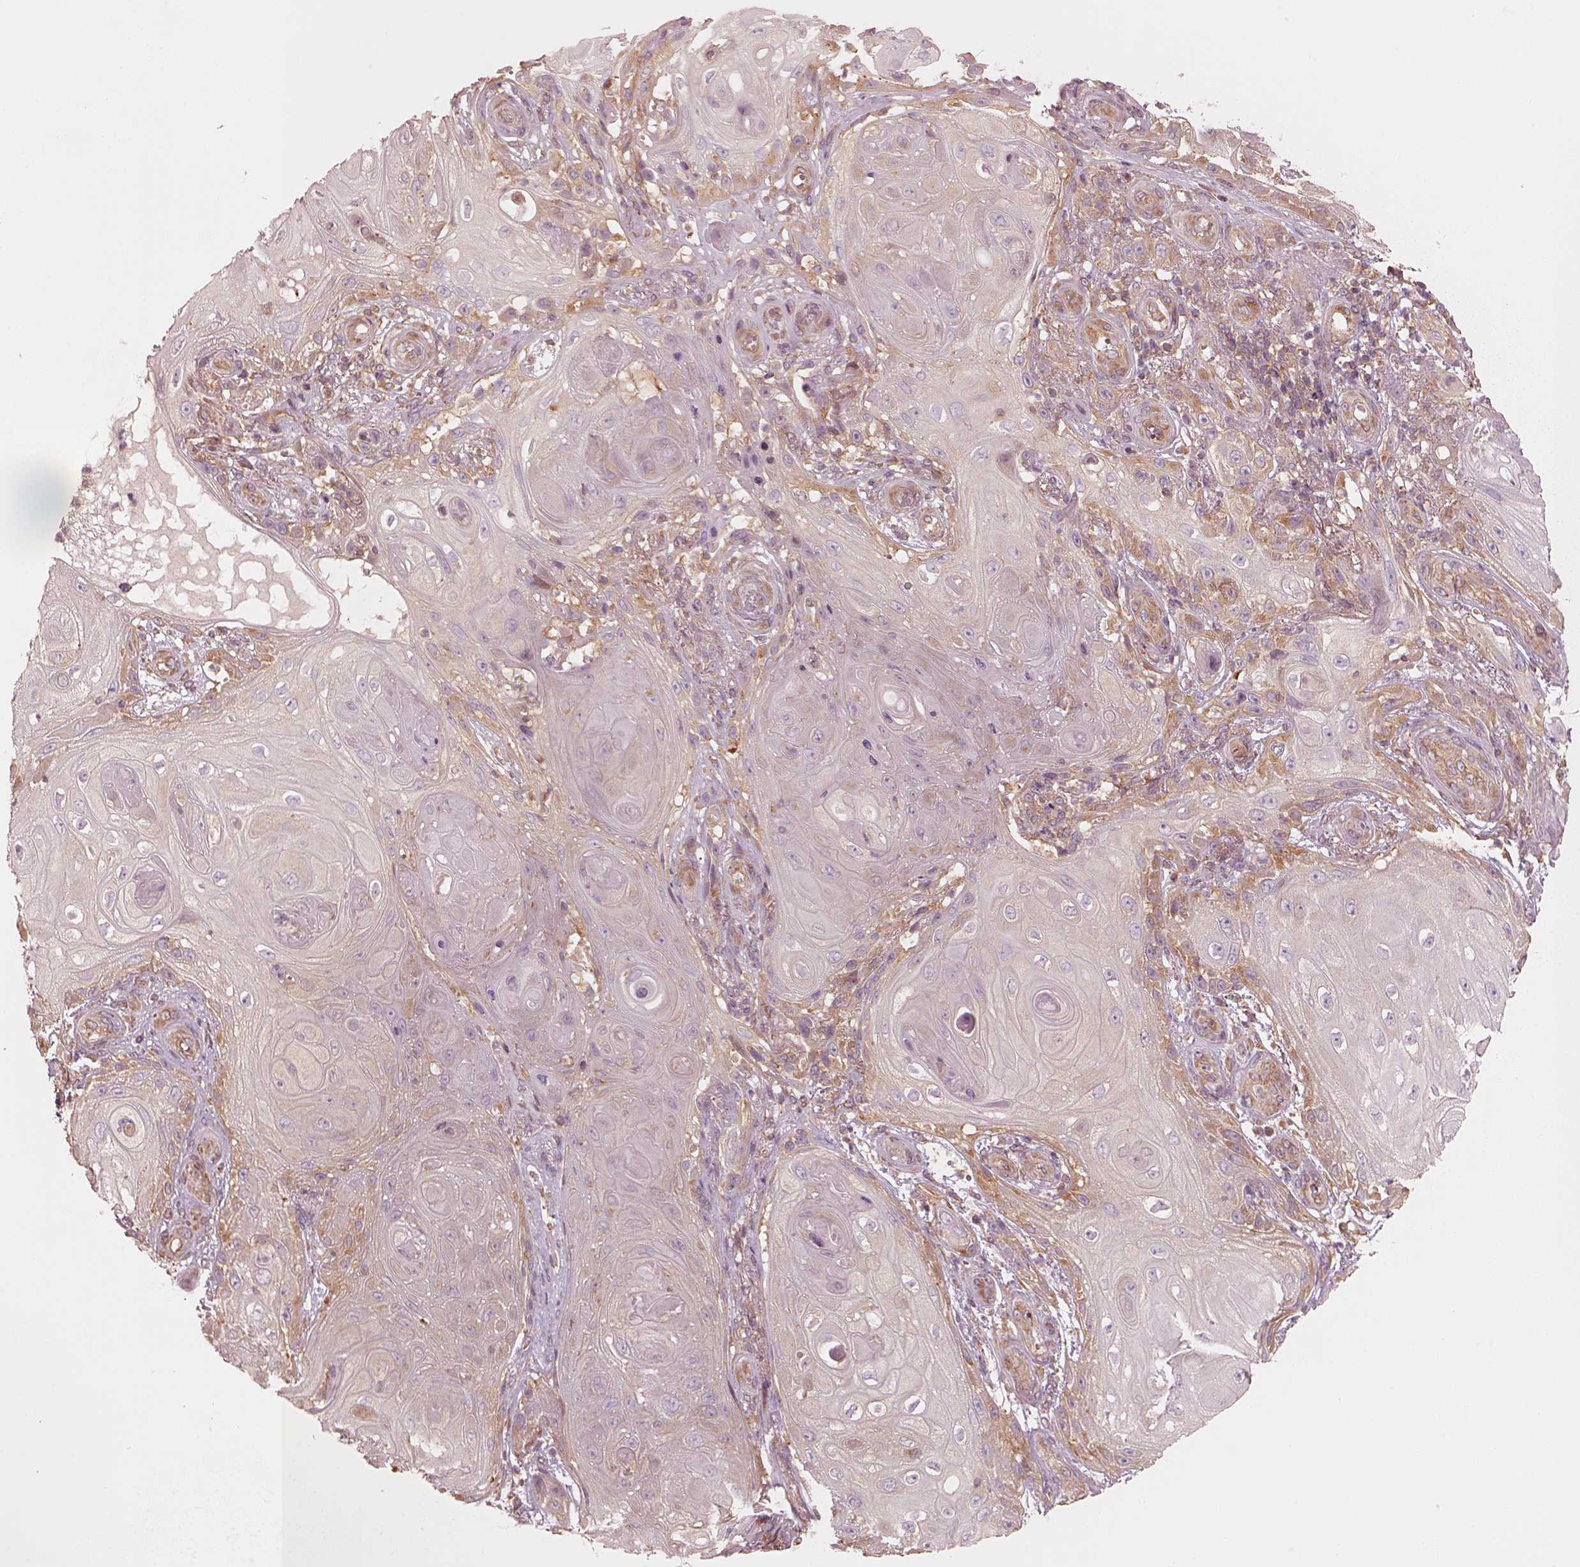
{"staining": {"intensity": "moderate", "quantity": "<25%", "location": "cytoplasmic/membranous"}, "tissue": "skin cancer", "cell_type": "Tumor cells", "image_type": "cancer", "snomed": [{"axis": "morphology", "description": "Squamous cell carcinoma, NOS"}, {"axis": "topography", "description": "Skin"}], "caption": "IHC staining of skin cancer, which exhibits low levels of moderate cytoplasmic/membranous positivity in about <25% of tumor cells indicating moderate cytoplasmic/membranous protein positivity. The staining was performed using DAB (brown) for protein detection and nuclei were counterstained in hematoxylin (blue).", "gene": "CNOT2", "patient": {"sex": "male", "age": 62}}